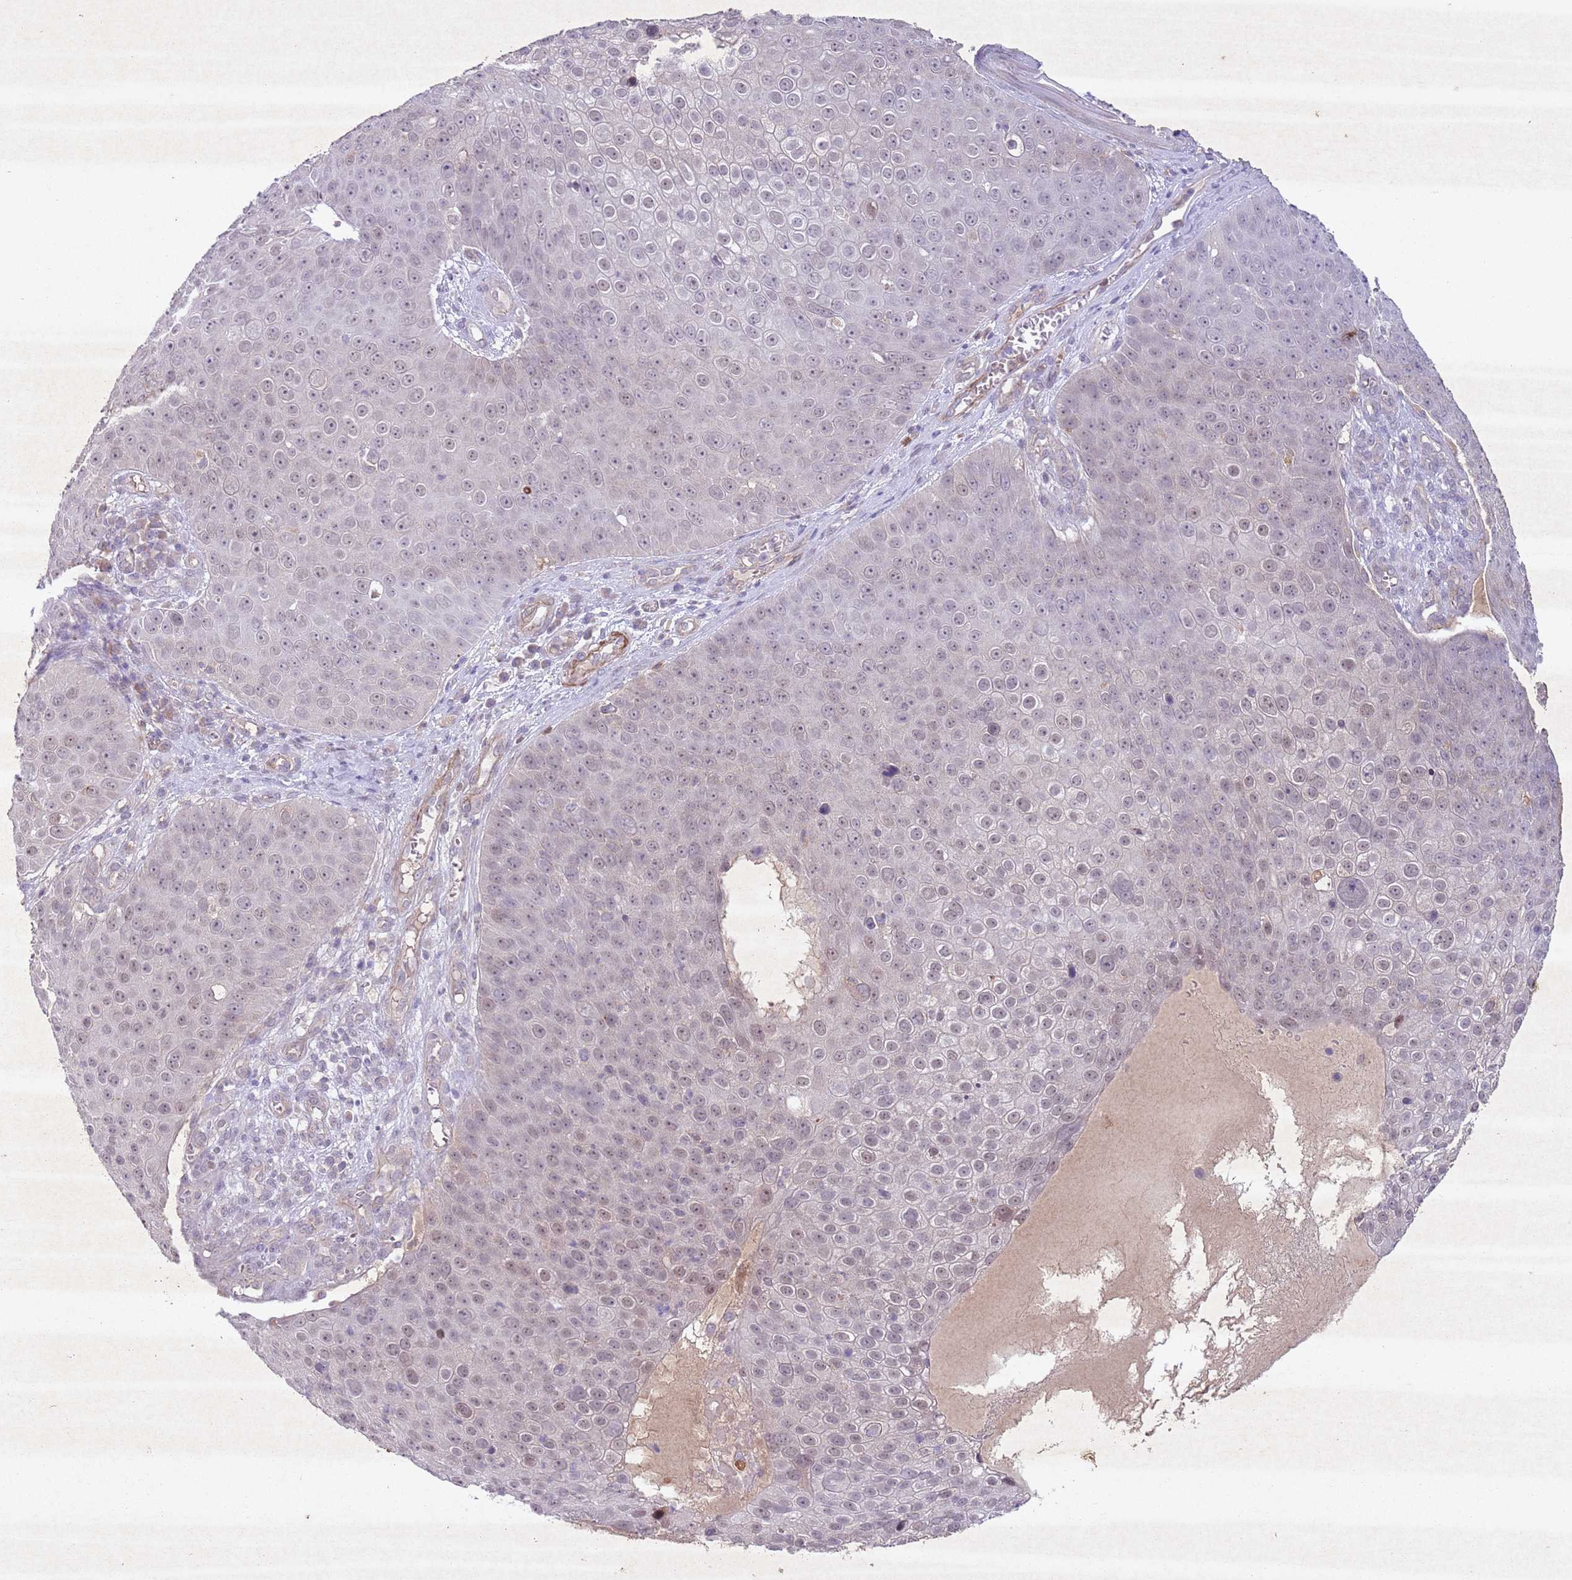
{"staining": {"intensity": "weak", "quantity": "25%-75%", "location": "nuclear"}, "tissue": "skin cancer", "cell_type": "Tumor cells", "image_type": "cancer", "snomed": [{"axis": "morphology", "description": "Squamous cell carcinoma, NOS"}, {"axis": "topography", "description": "Skin"}], "caption": "A brown stain labels weak nuclear positivity of a protein in skin cancer tumor cells.", "gene": "CCNI", "patient": {"sex": "male", "age": 71}}